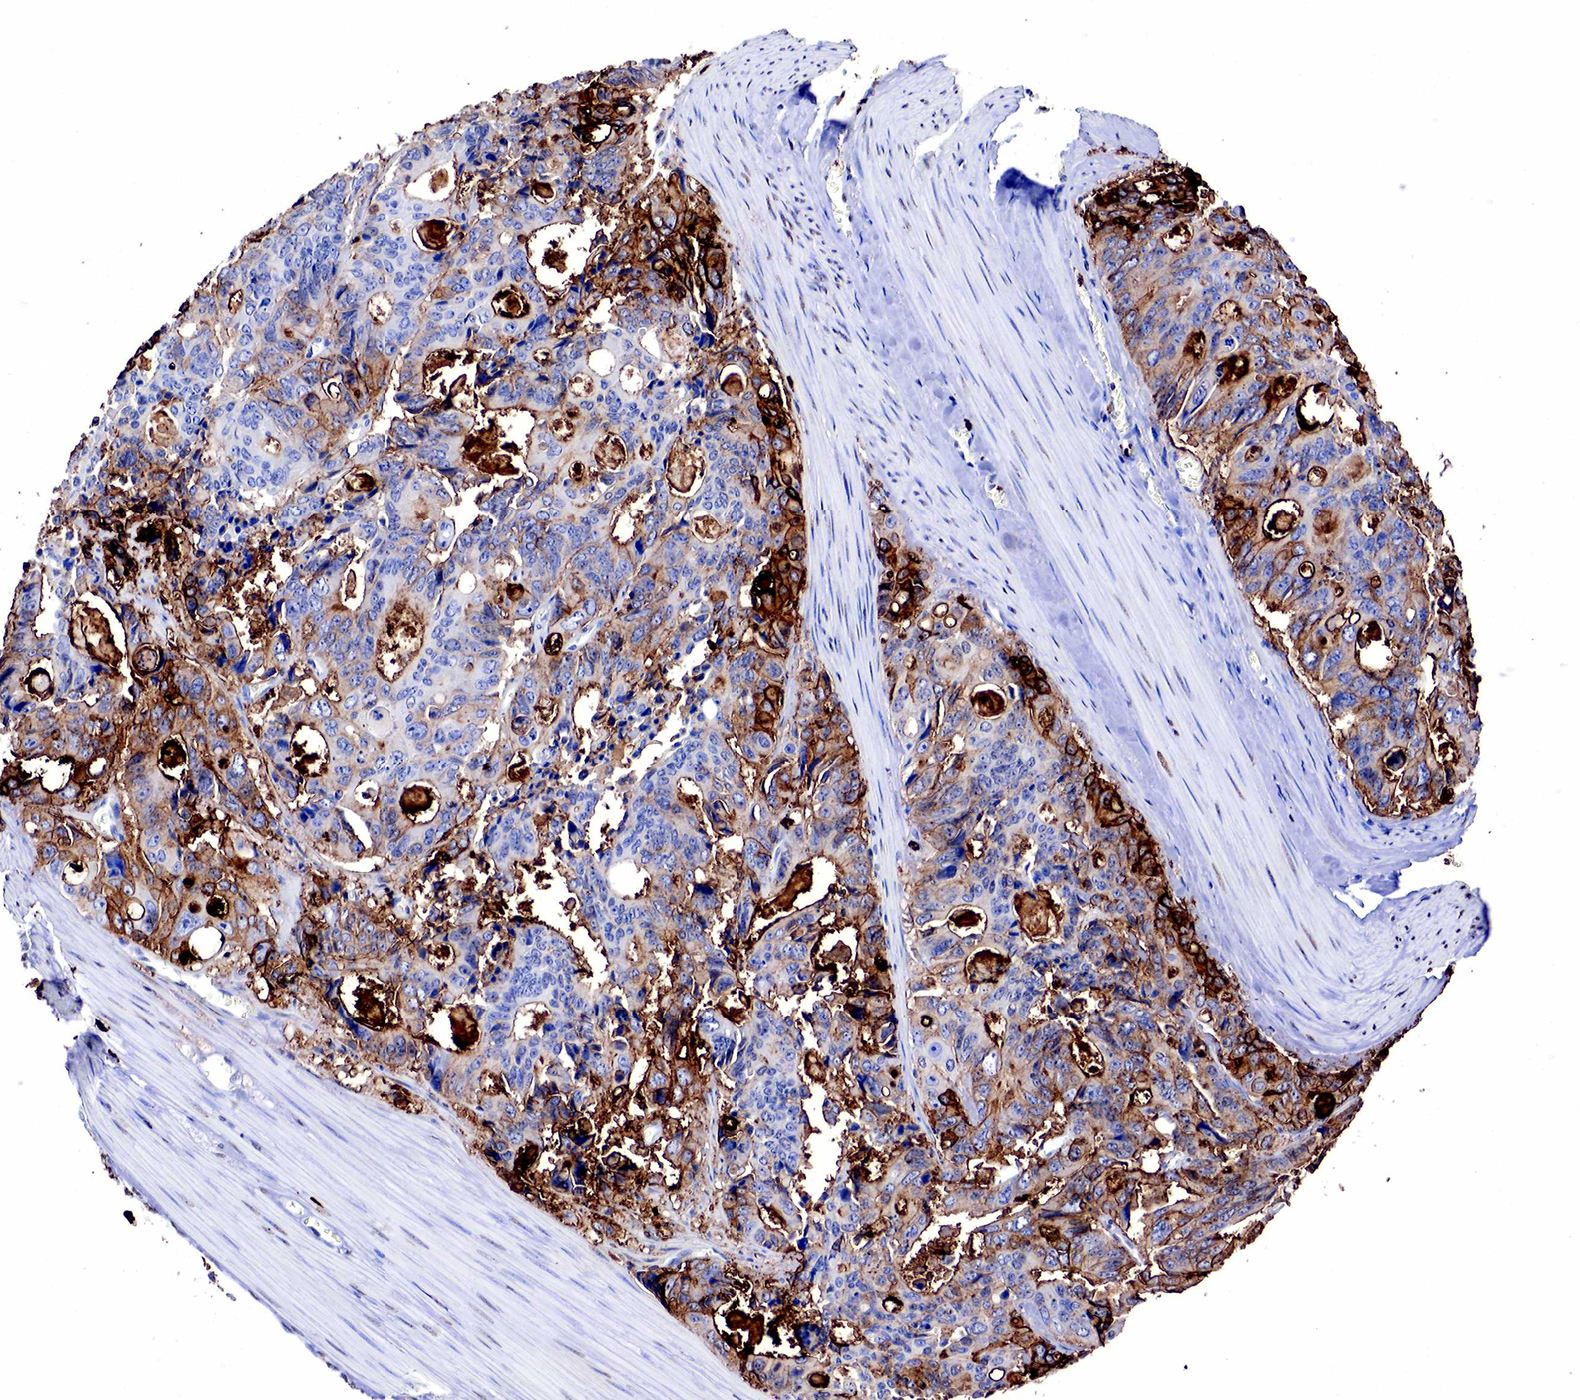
{"staining": {"intensity": "weak", "quantity": "25%-75%", "location": "cytoplasmic/membranous"}, "tissue": "colorectal cancer", "cell_type": "Tumor cells", "image_type": "cancer", "snomed": [{"axis": "morphology", "description": "Adenocarcinoma, NOS"}, {"axis": "topography", "description": "Rectum"}], "caption": "High-magnification brightfield microscopy of adenocarcinoma (colorectal) stained with DAB (3,3'-diaminobenzidine) (brown) and counterstained with hematoxylin (blue). tumor cells exhibit weak cytoplasmic/membranous expression is identified in approximately25%-75% of cells.", "gene": "FUT4", "patient": {"sex": "male", "age": 76}}